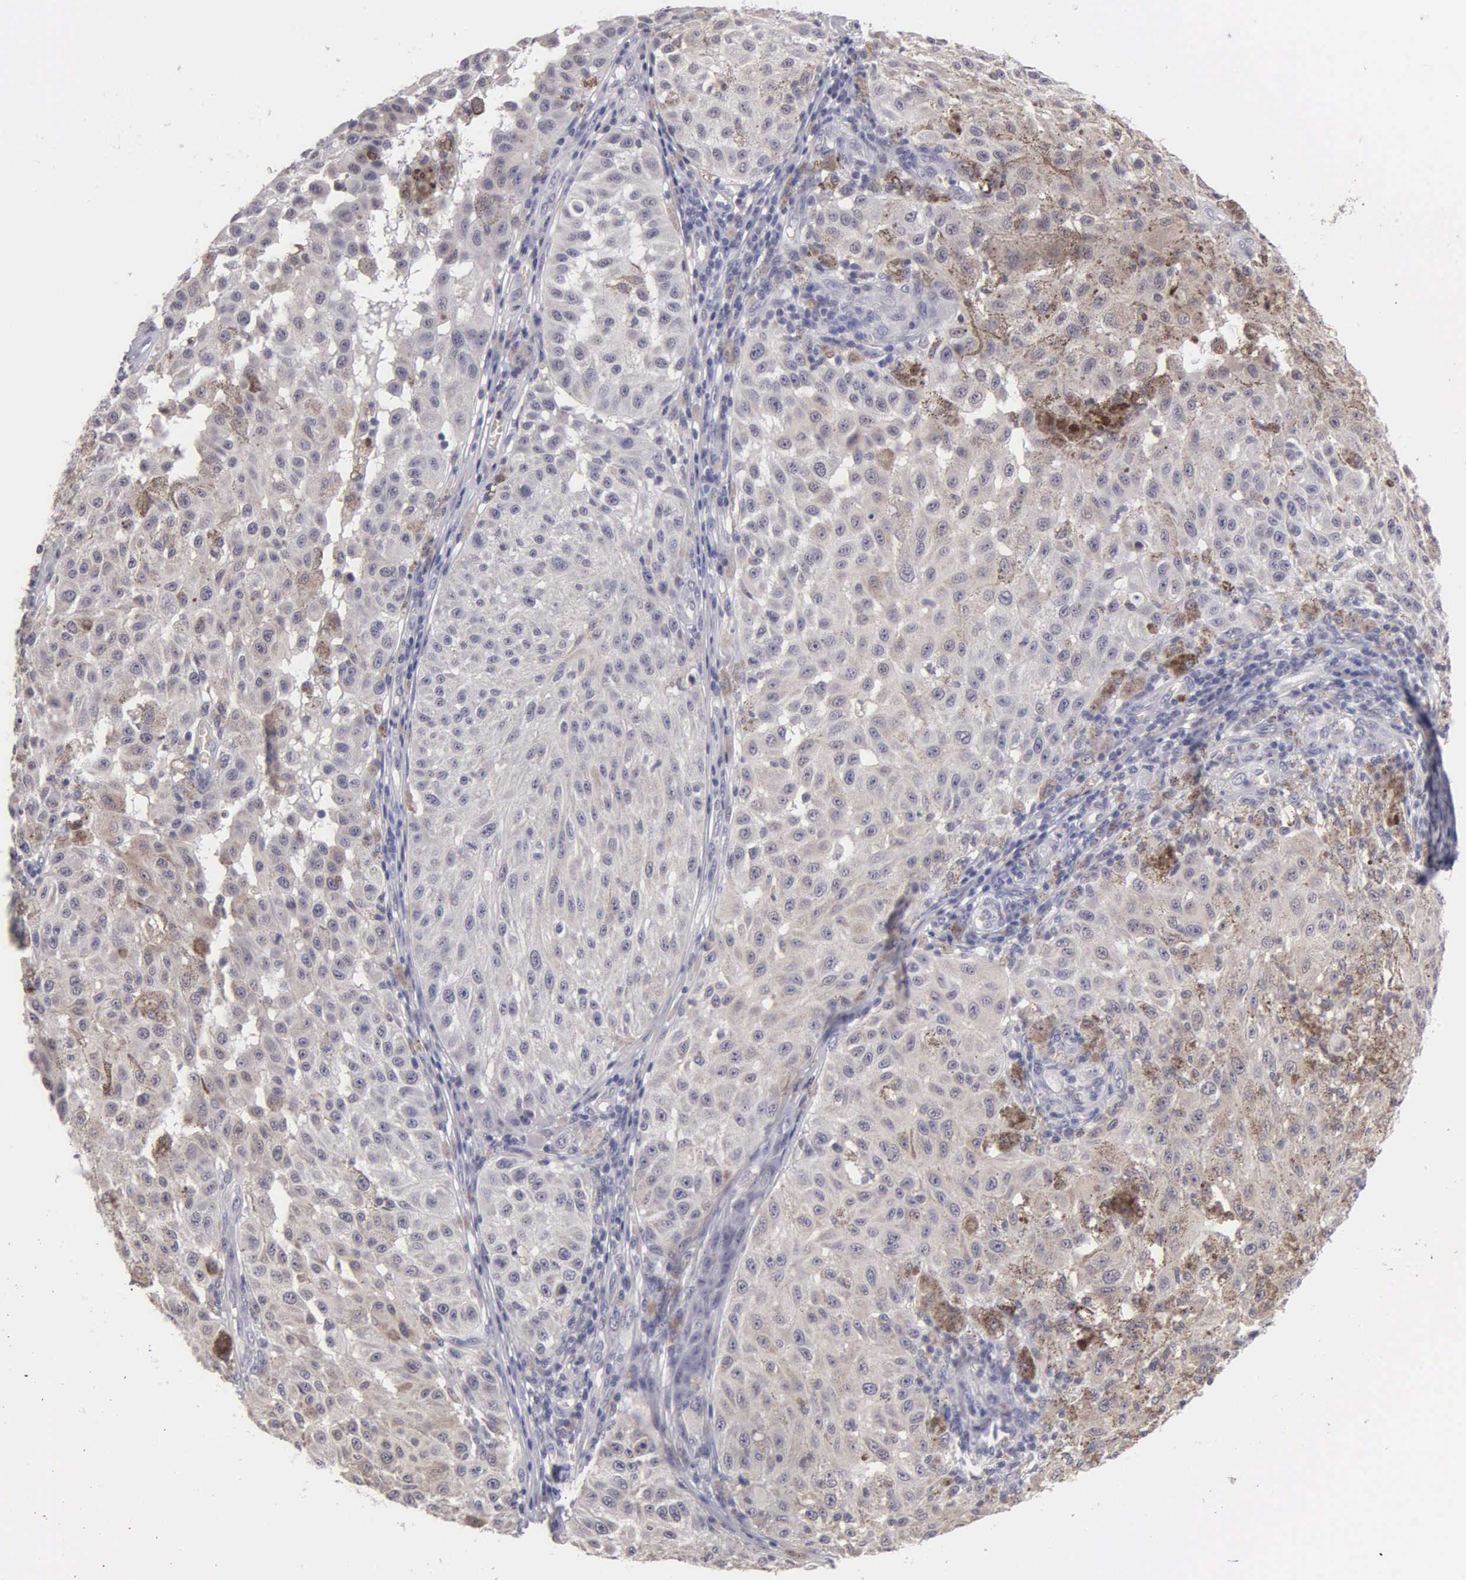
{"staining": {"intensity": "weak", "quantity": "<25%", "location": "cytoplasmic/membranous"}, "tissue": "melanoma", "cell_type": "Tumor cells", "image_type": "cancer", "snomed": [{"axis": "morphology", "description": "Malignant melanoma, NOS"}, {"axis": "topography", "description": "Skin"}], "caption": "High power microscopy photomicrograph of an immunohistochemistry (IHC) micrograph of malignant melanoma, revealing no significant expression in tumor cells.", "gene": "BRD1", "patient": {"sex": "female", "age": 64}}